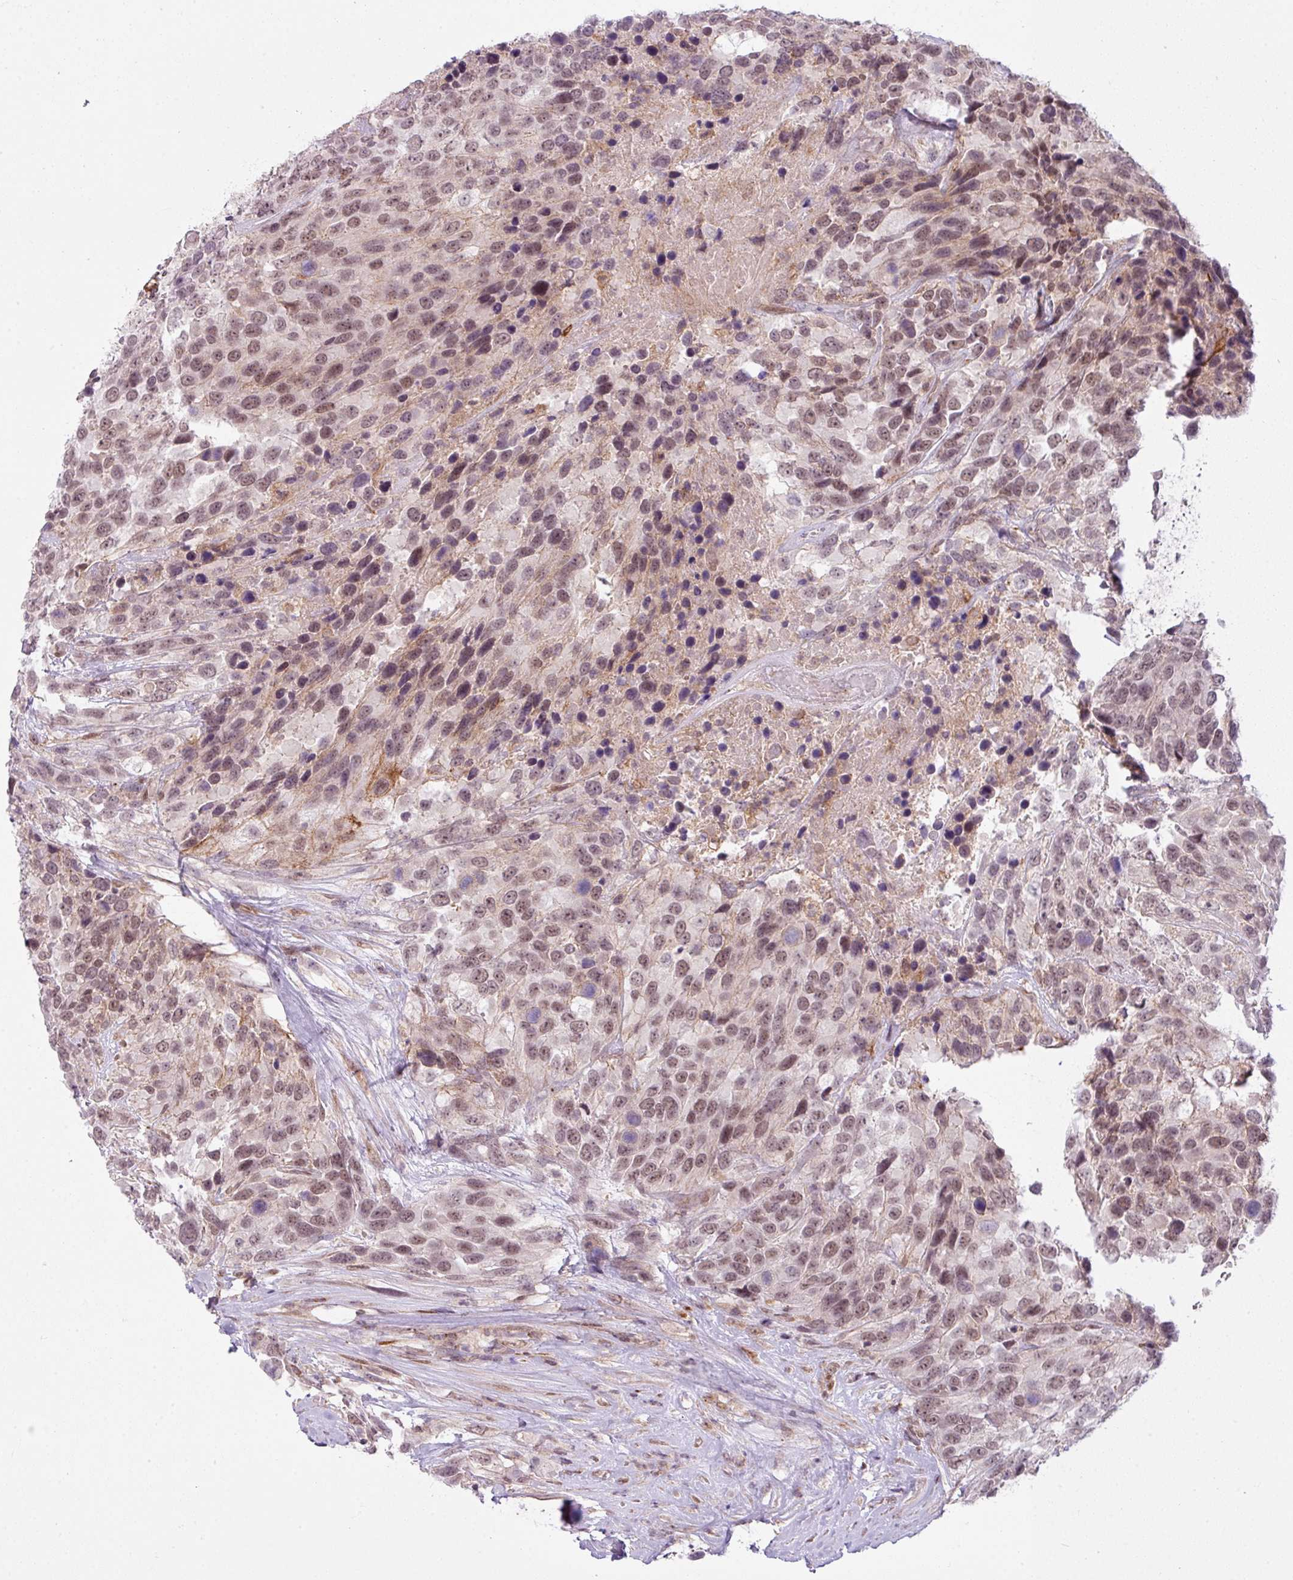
{"staining": {"intensity": "weak", "quantity": ">75%", "location": "nuclear"}, "tissue": "urothelial cancer", "cell_type": "Tumor cells", "image_type": "cancer", "snomed": [{"axis": "morphology", "description": "Urothelial carcinoma, High grade"}, {"axis": "topography", "description": "Urinary bladder"}], "caption": "IHC (DAB (3,3'-diaminobenzidine)) staining of human urothelial cancer reveals weak nuclear protein staining in approximately >75% of tumor cells.", "gene": "ZC2HC1C", "patient": {"sex": "female", "age": 70}}